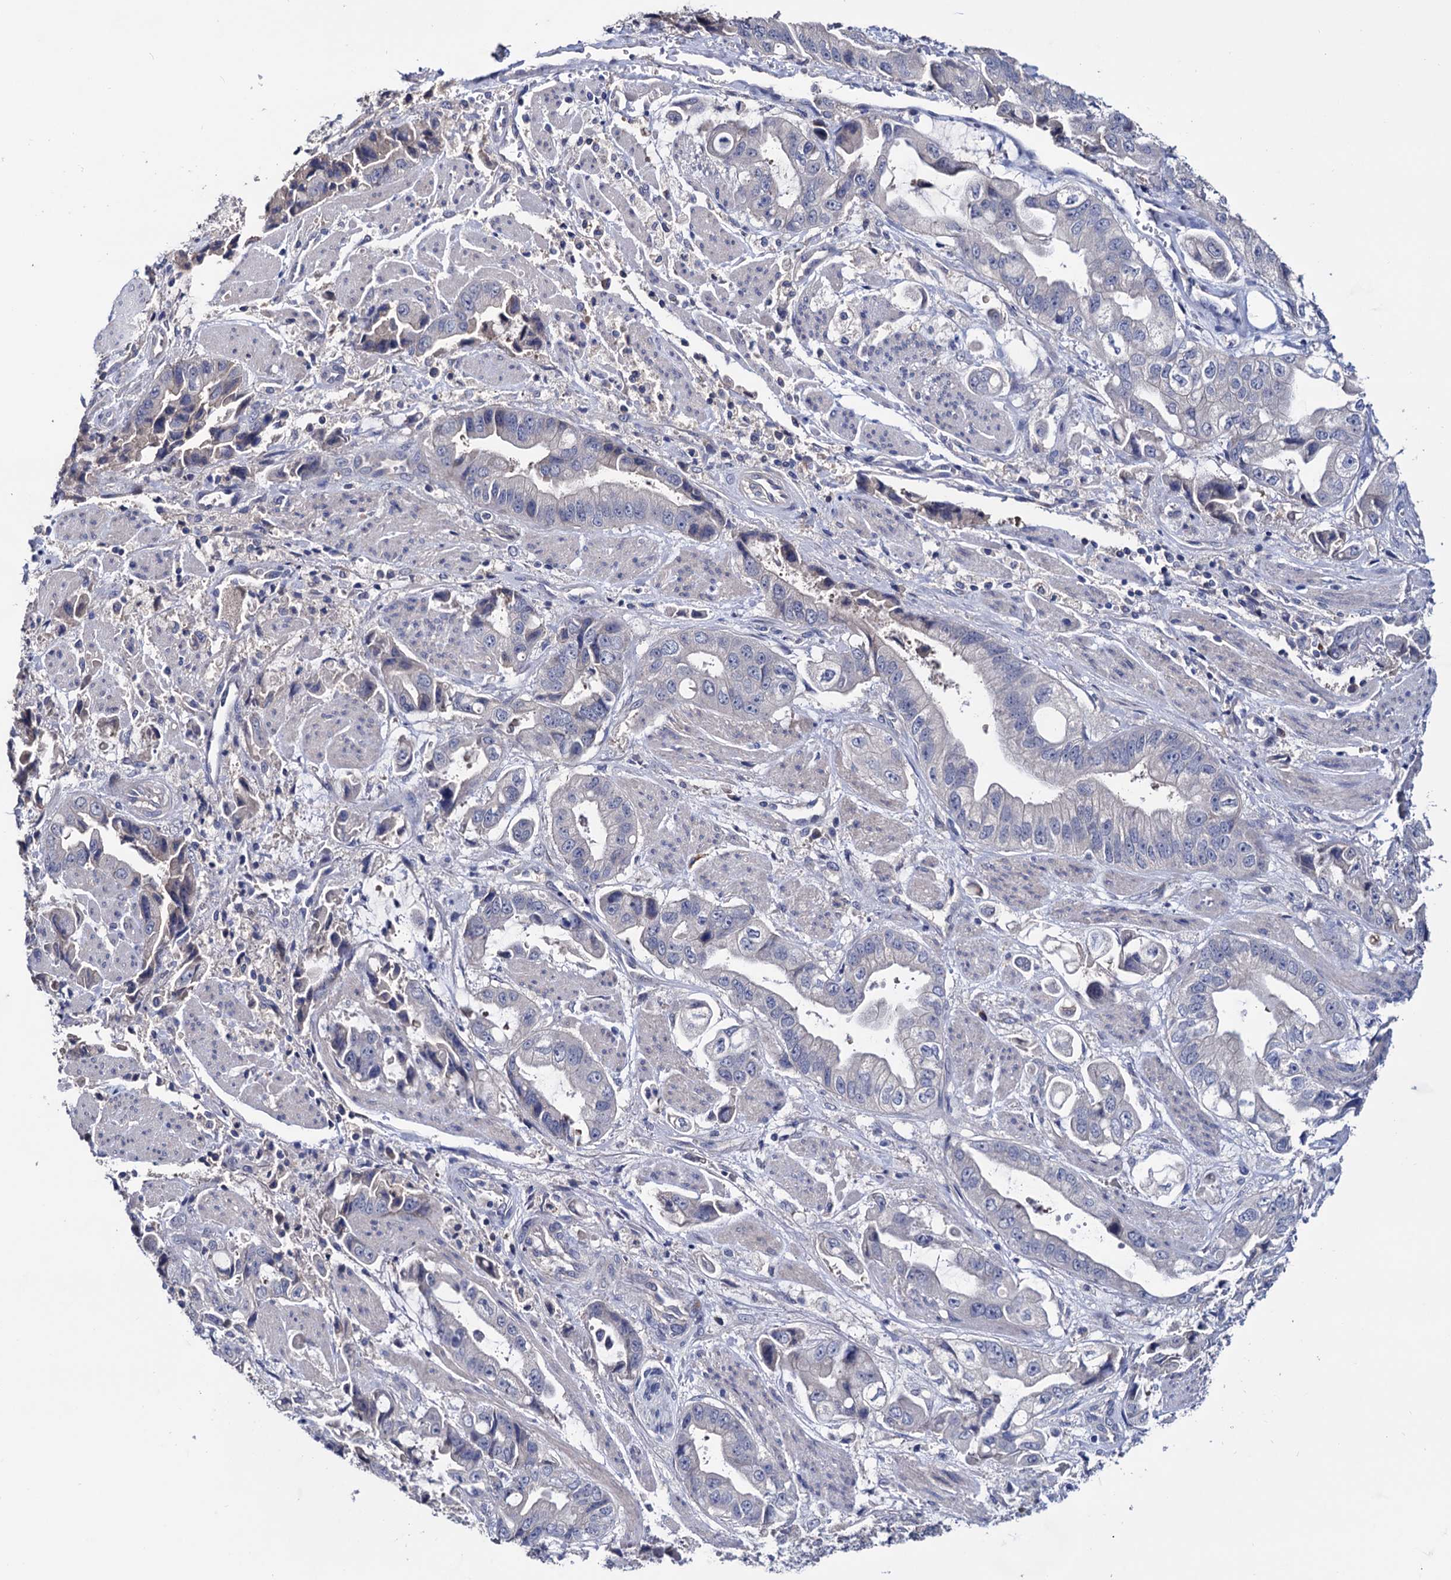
{"staining": {"intensity": "negative", "quantity": "none", "location": "none"}, "tissue": "stomach cancer", "cell_type": "Tumor cells", "image_type": "cancer", "snomed": [{"axis": "morphology", "description": "Adenocarcinoma, NOS"}, {"axis": "topography", "description": "Stomach"}], "caption": "A histopathology image of stomach adenocarcinoma stained for a protein demonstrates no brown staining in tumor cells. The staining is performed using DAB (3,3'-diaminobenzidine) brown chromogen with nuclei counter-stained in using hematoxylin.", "gene": "NPAS4", "patient": {"sex": "male", "age": 62}}